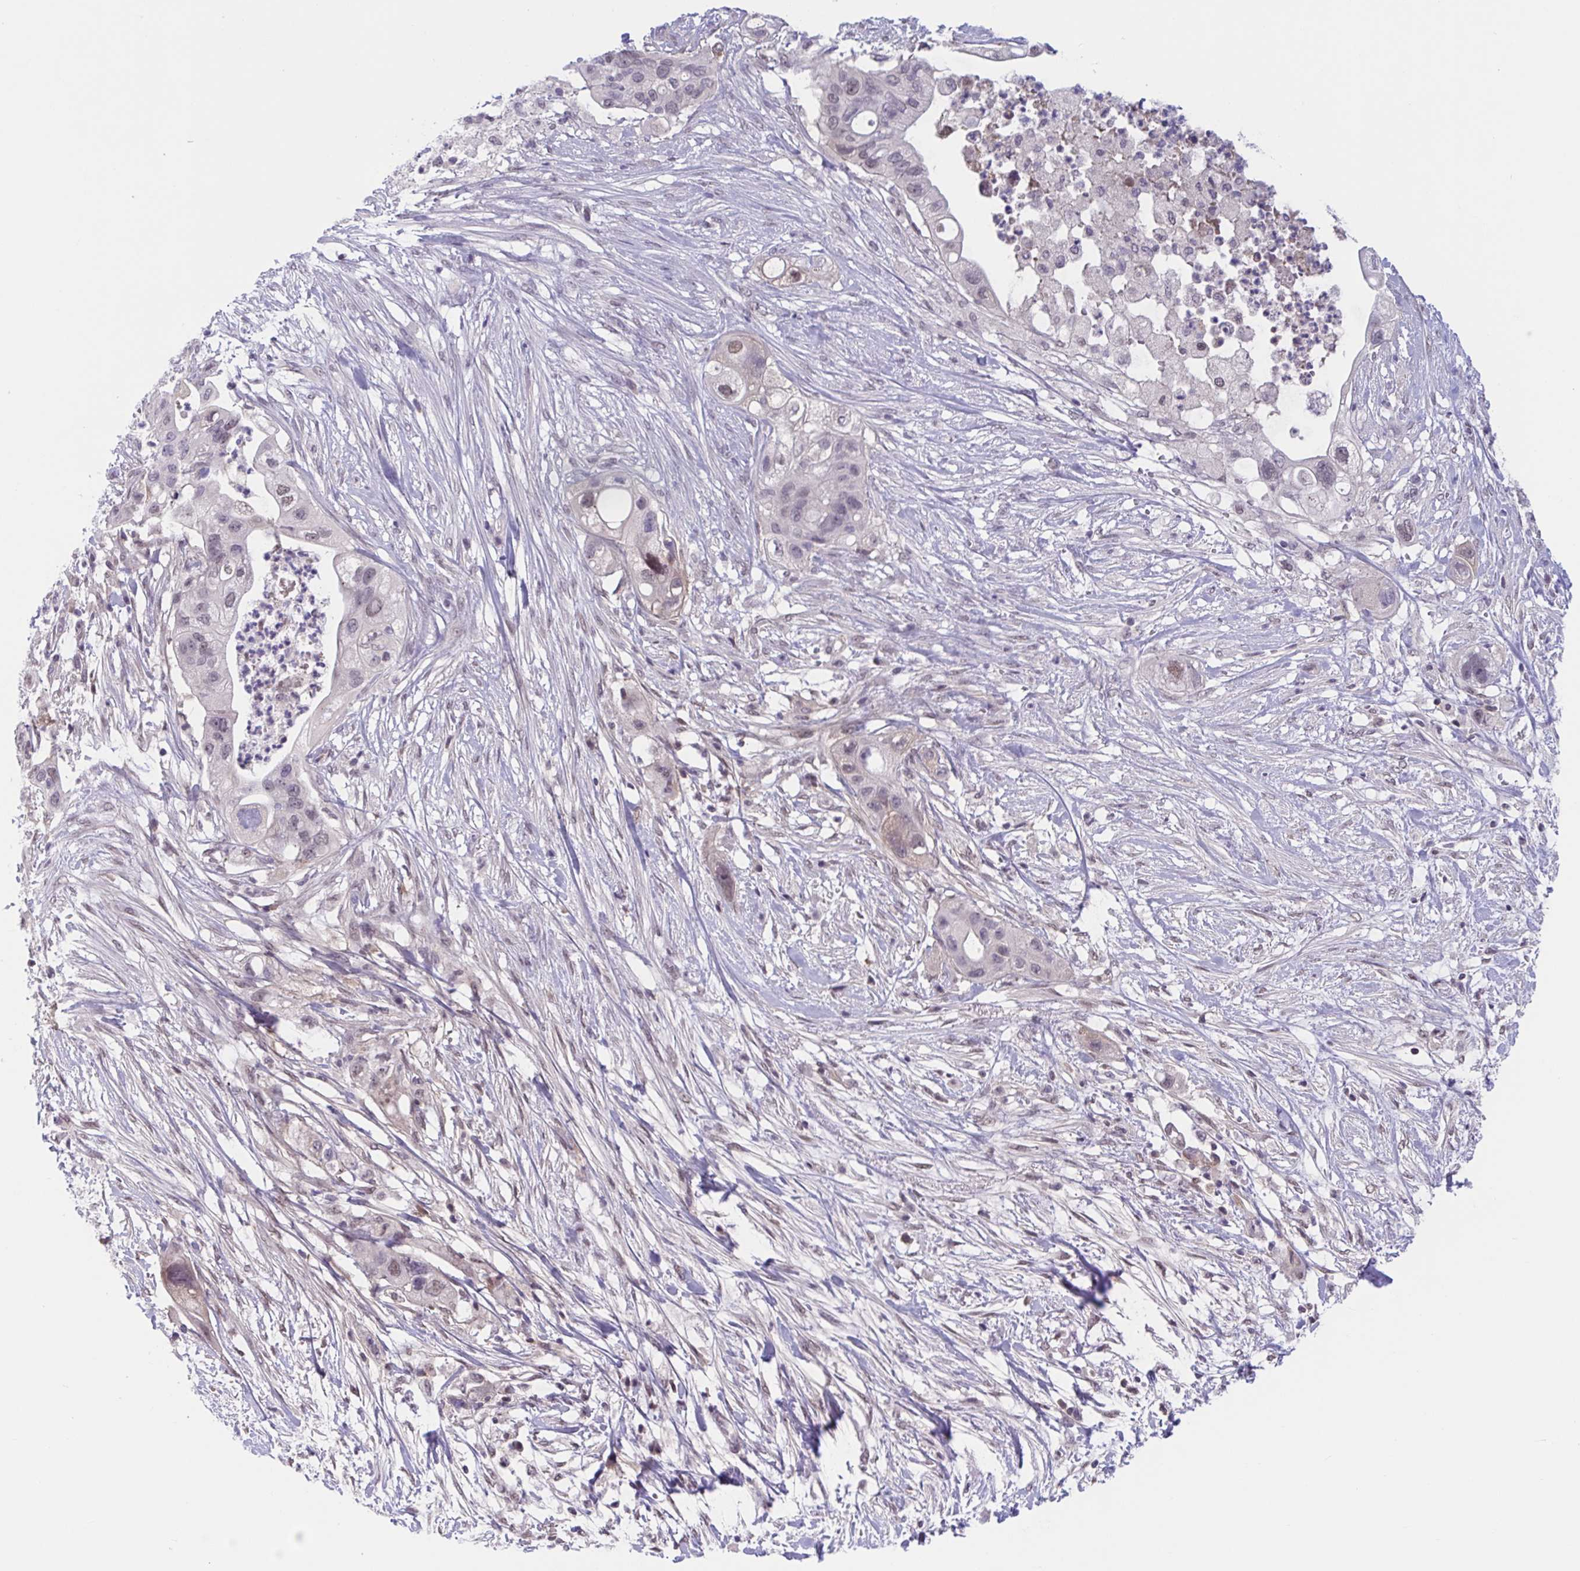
{"staining": {"intensity": "negative", "quantity": "none", "location": "none"}, "tissue": "pancreatic cancer", "cell_type": "Tumor cells", "image_type": "cancer", "snomed": [{"axis": "morphology", "description": "Adenocarcinoma, NOS"}, {"axis": "topography", "description": "Pancreas"}], "caption": "DAB immunohistochemical staining of human pancreatic adenocarcinoma displays no significant positivity in tumor cells.", "gene": "TTC7B", "patient": {"sex": "female", "age": 72}}